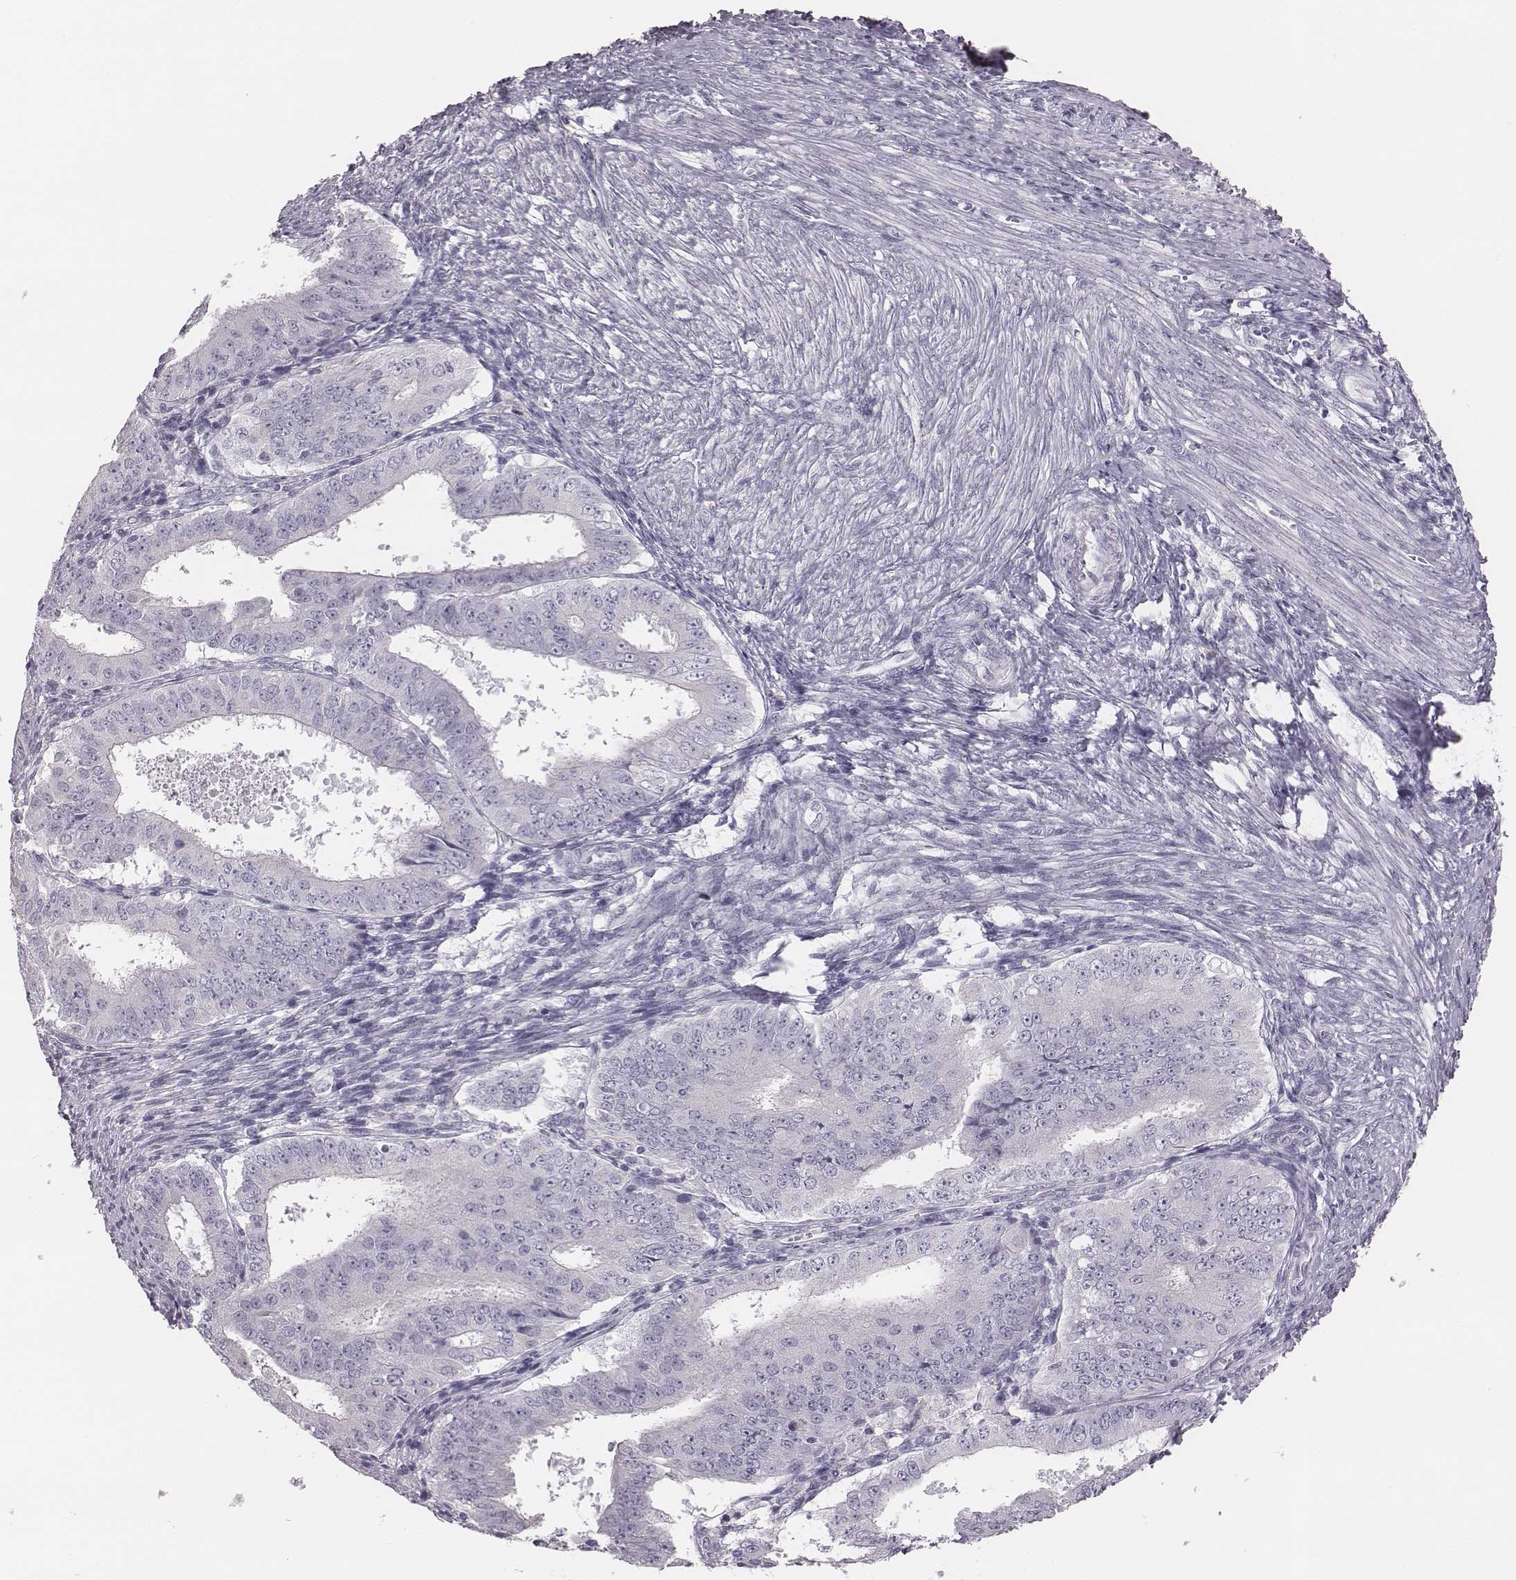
{"staining": {"intensity": "negative", "quantity": "none", "location": "none"}, "tissue": "ovarian cancer", "cell_type": "Tumor cells", "image_type": "cancer", "snomed": [{"axis": "morphology", "description": "Carcinoma, endometroid"}, {"axis": "topography", "description": "Ovary"}], "caption": "Ovarian cancer was stained to show a protein in brown. There is no significant positivity in tumor cells.", "gene": "C6orf58", "patient": {"sex": "female", "age": 42}}